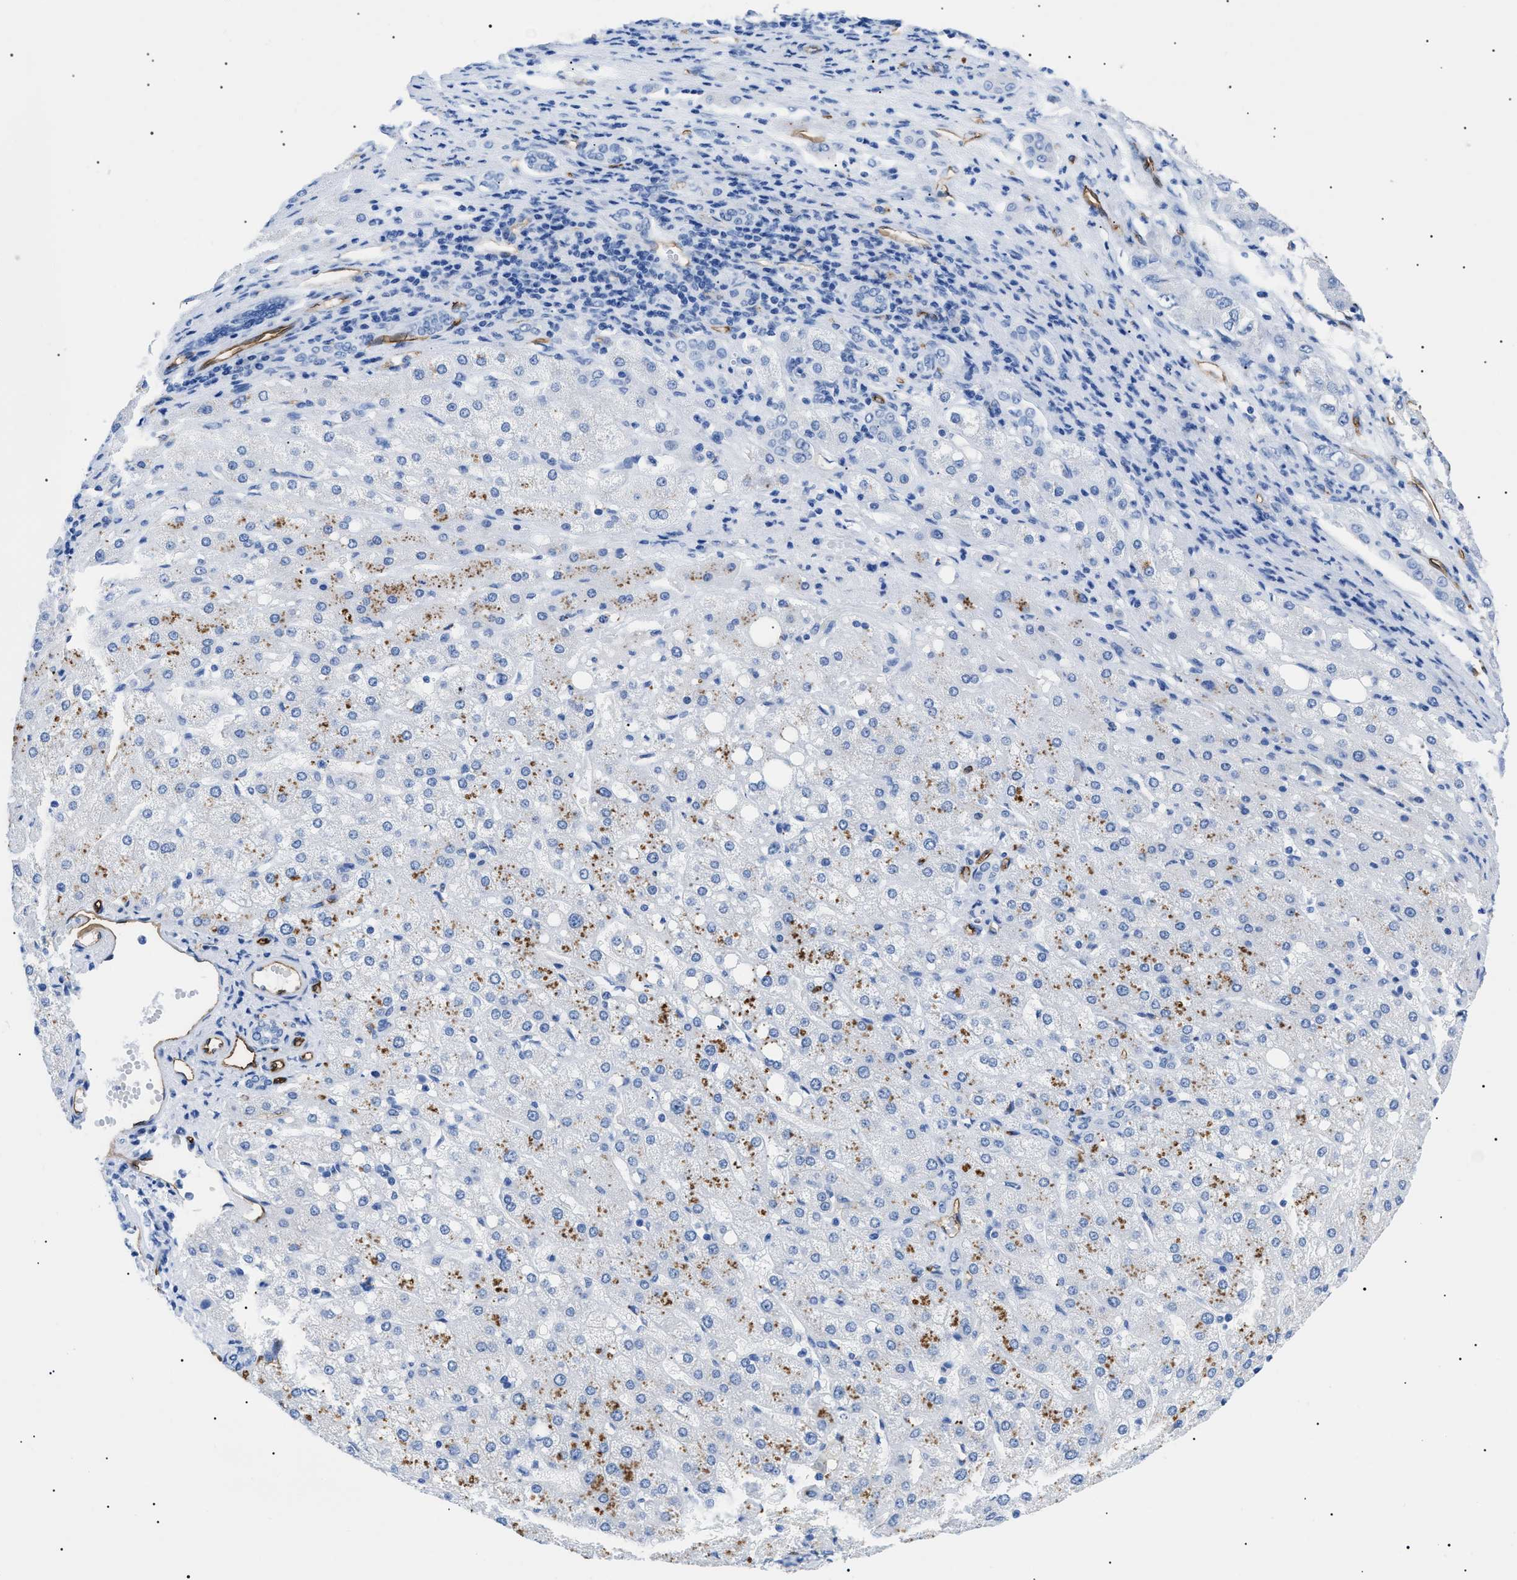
{"staining": {"intensity": "negative", "quantity": "none", "location": "none"}, "tissue": "liver cancer", "cell_type": "Tumor cells", "image_type": "cancer", "snomed": [{"axis": "morphology", "description": "Carcinoma, Hepatocellular, NOS"}, {"axis": "topography", "description": "Liver"}], "caption": "This is an immunohistochemistry image of liver hepatocellular carcinoma. There is no positivity in tumor cells.", "gene": "PODXL", "patient": {"sex": "male", "age": 80}}